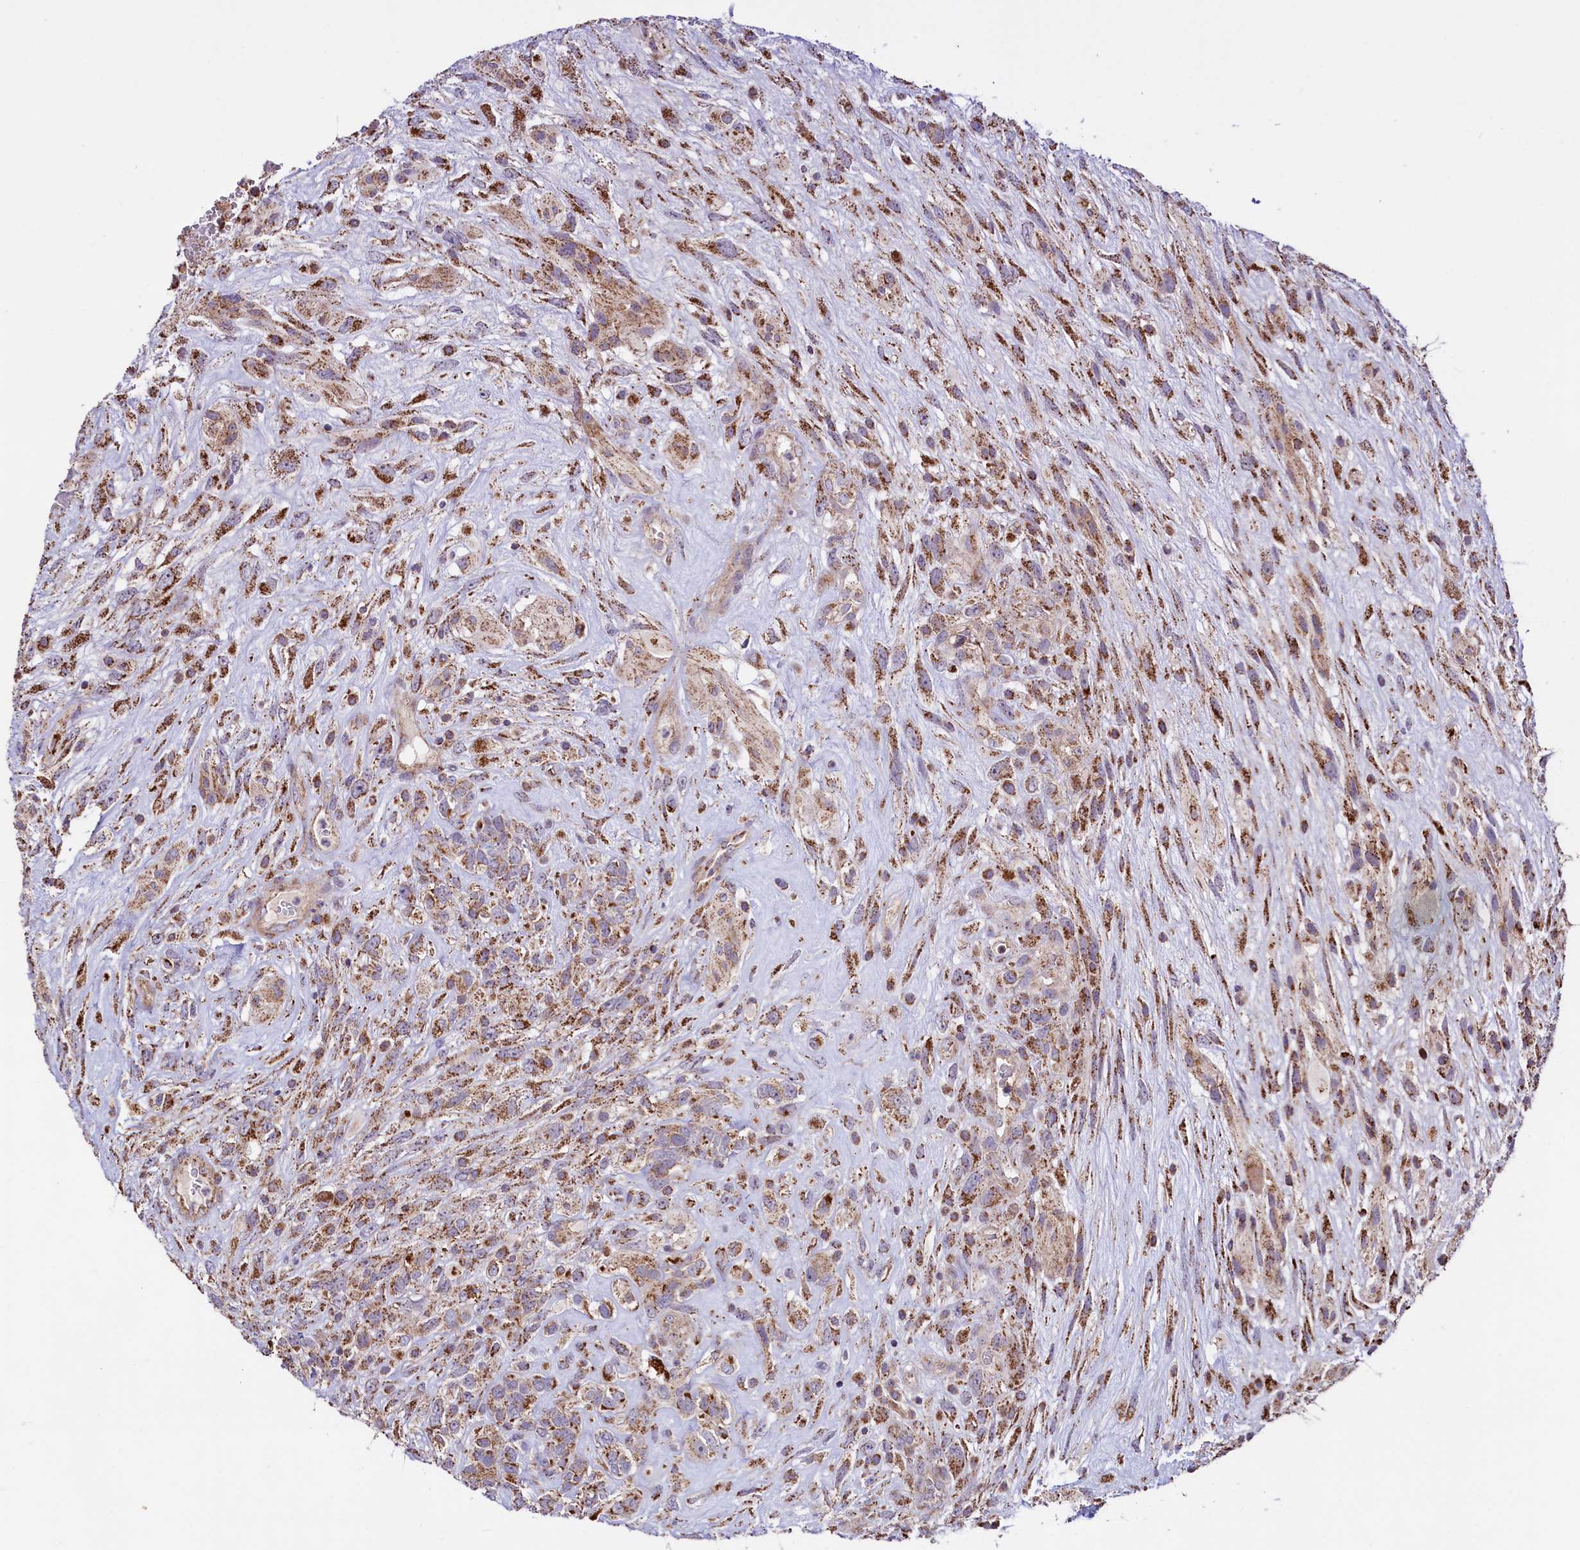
{"staining": {"intensity": "moderate", "quantity": ">75%", "location": "cytoplasmic/membranous"}, "tissue": "glioma", "cell_type": "Tumor cells", "image_type": "cancer", "snomed": [{"axis": "morphology", "description": "Glioma, malignant, High grade"}, {"axis": "topography", "description": "Brain"}], "caption": "About >75% of tumor cells in glioma reveal moderate cytoplasmic/membranous protein positivity as visualized by brown immunohistochemical staining.", "gene": "STARD5", "patient": {"sex": "male", "age": 61}}